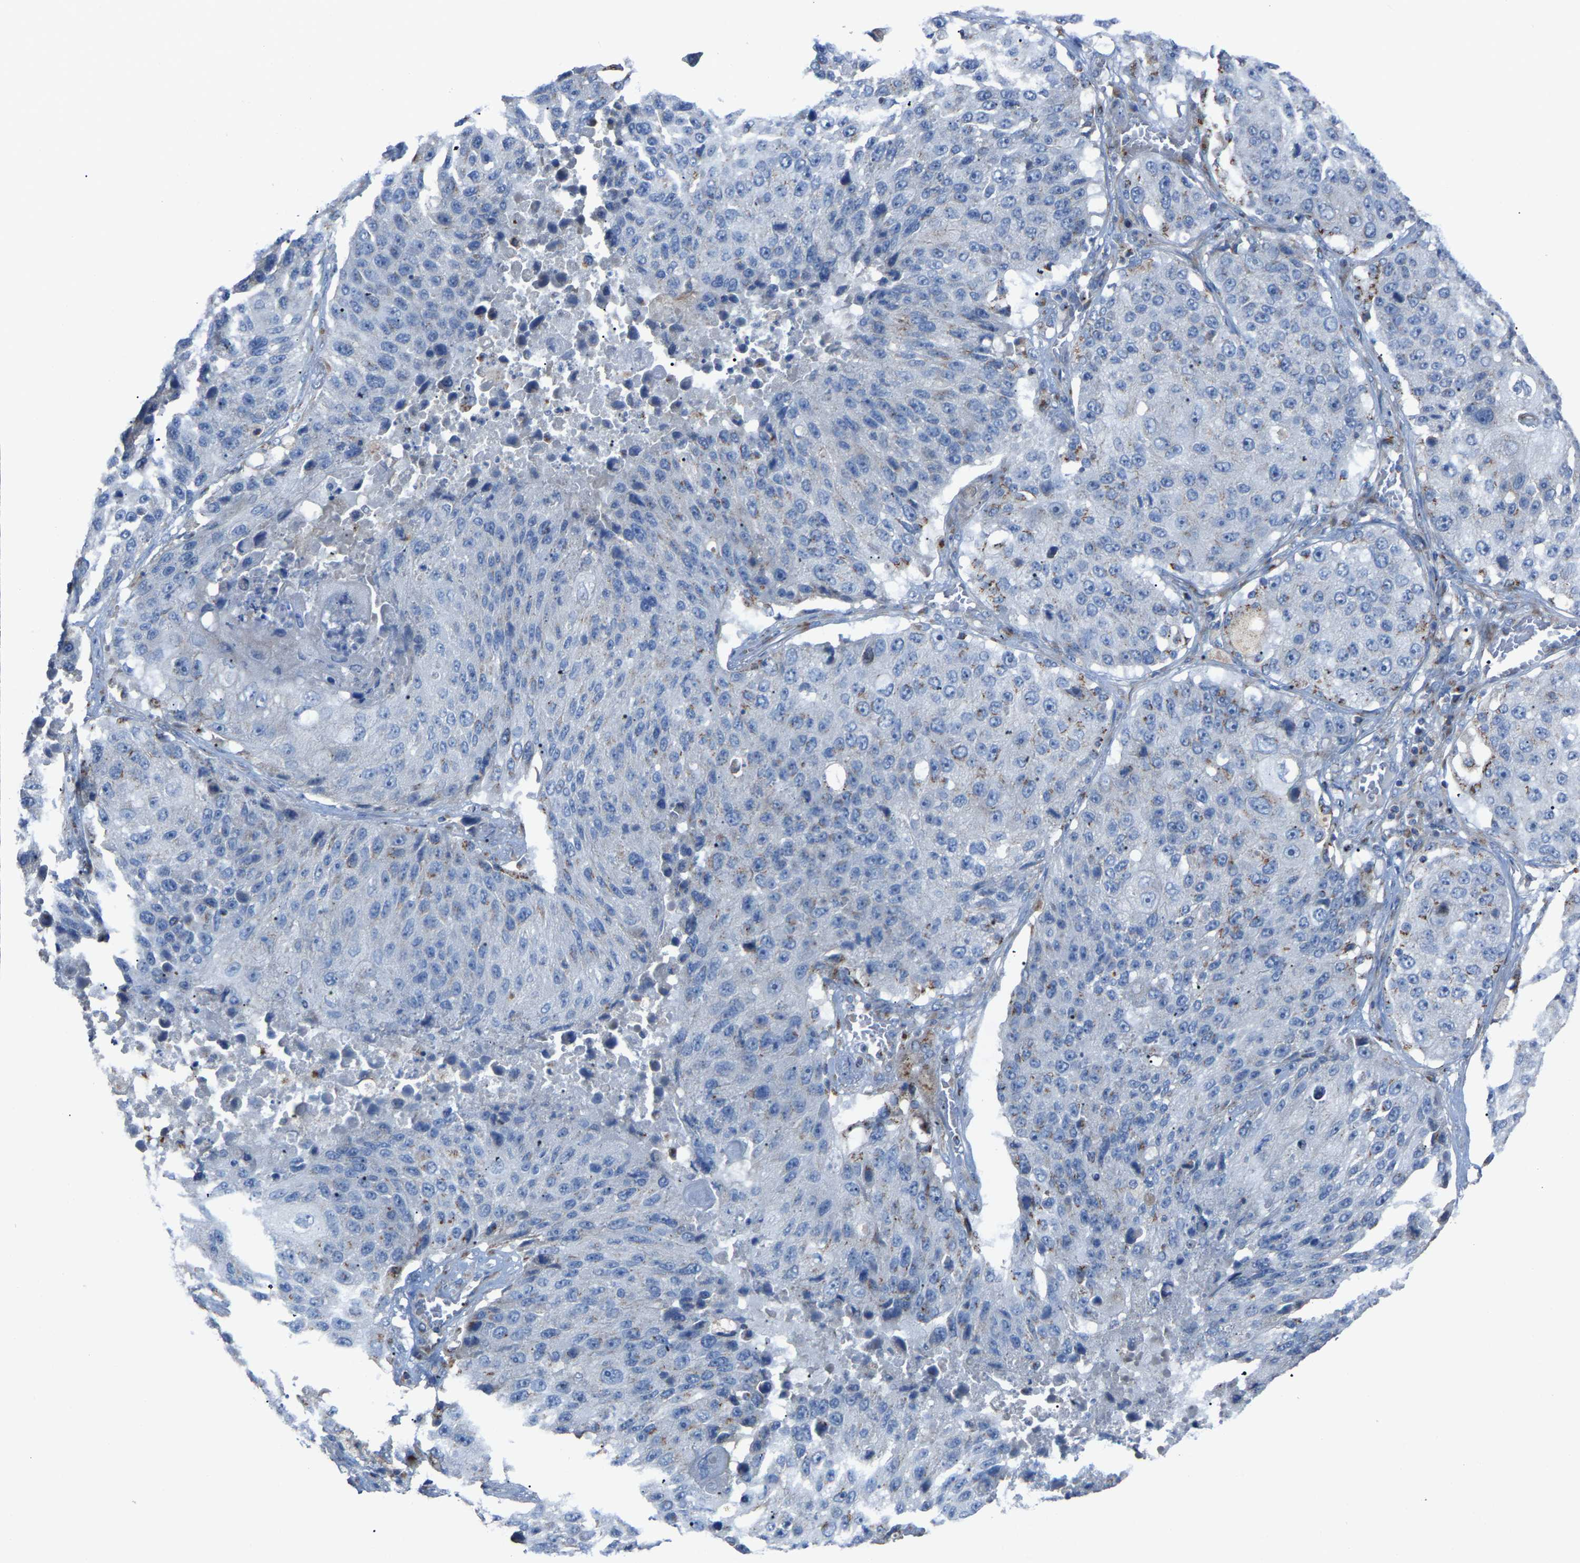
{"staining": {"intensity": "negative", "quantity": "none", "location": "none"}, "tissue": "lung cancer", "cell_type": "Tumor cells", "image_type": "cancer", "snomed": [{"axis": "morphology", "description": "Squamous cell carcinoma, NOS"}, {"axis": "topography", "description": "Lung"}], "caption": "Immunohistochemistry of human lung cancer (squamous cell carcinoma) demonstrates no staining in tumor cells.", "gene": "CANT1", "patient": {"sex": "male", "age": 61}}